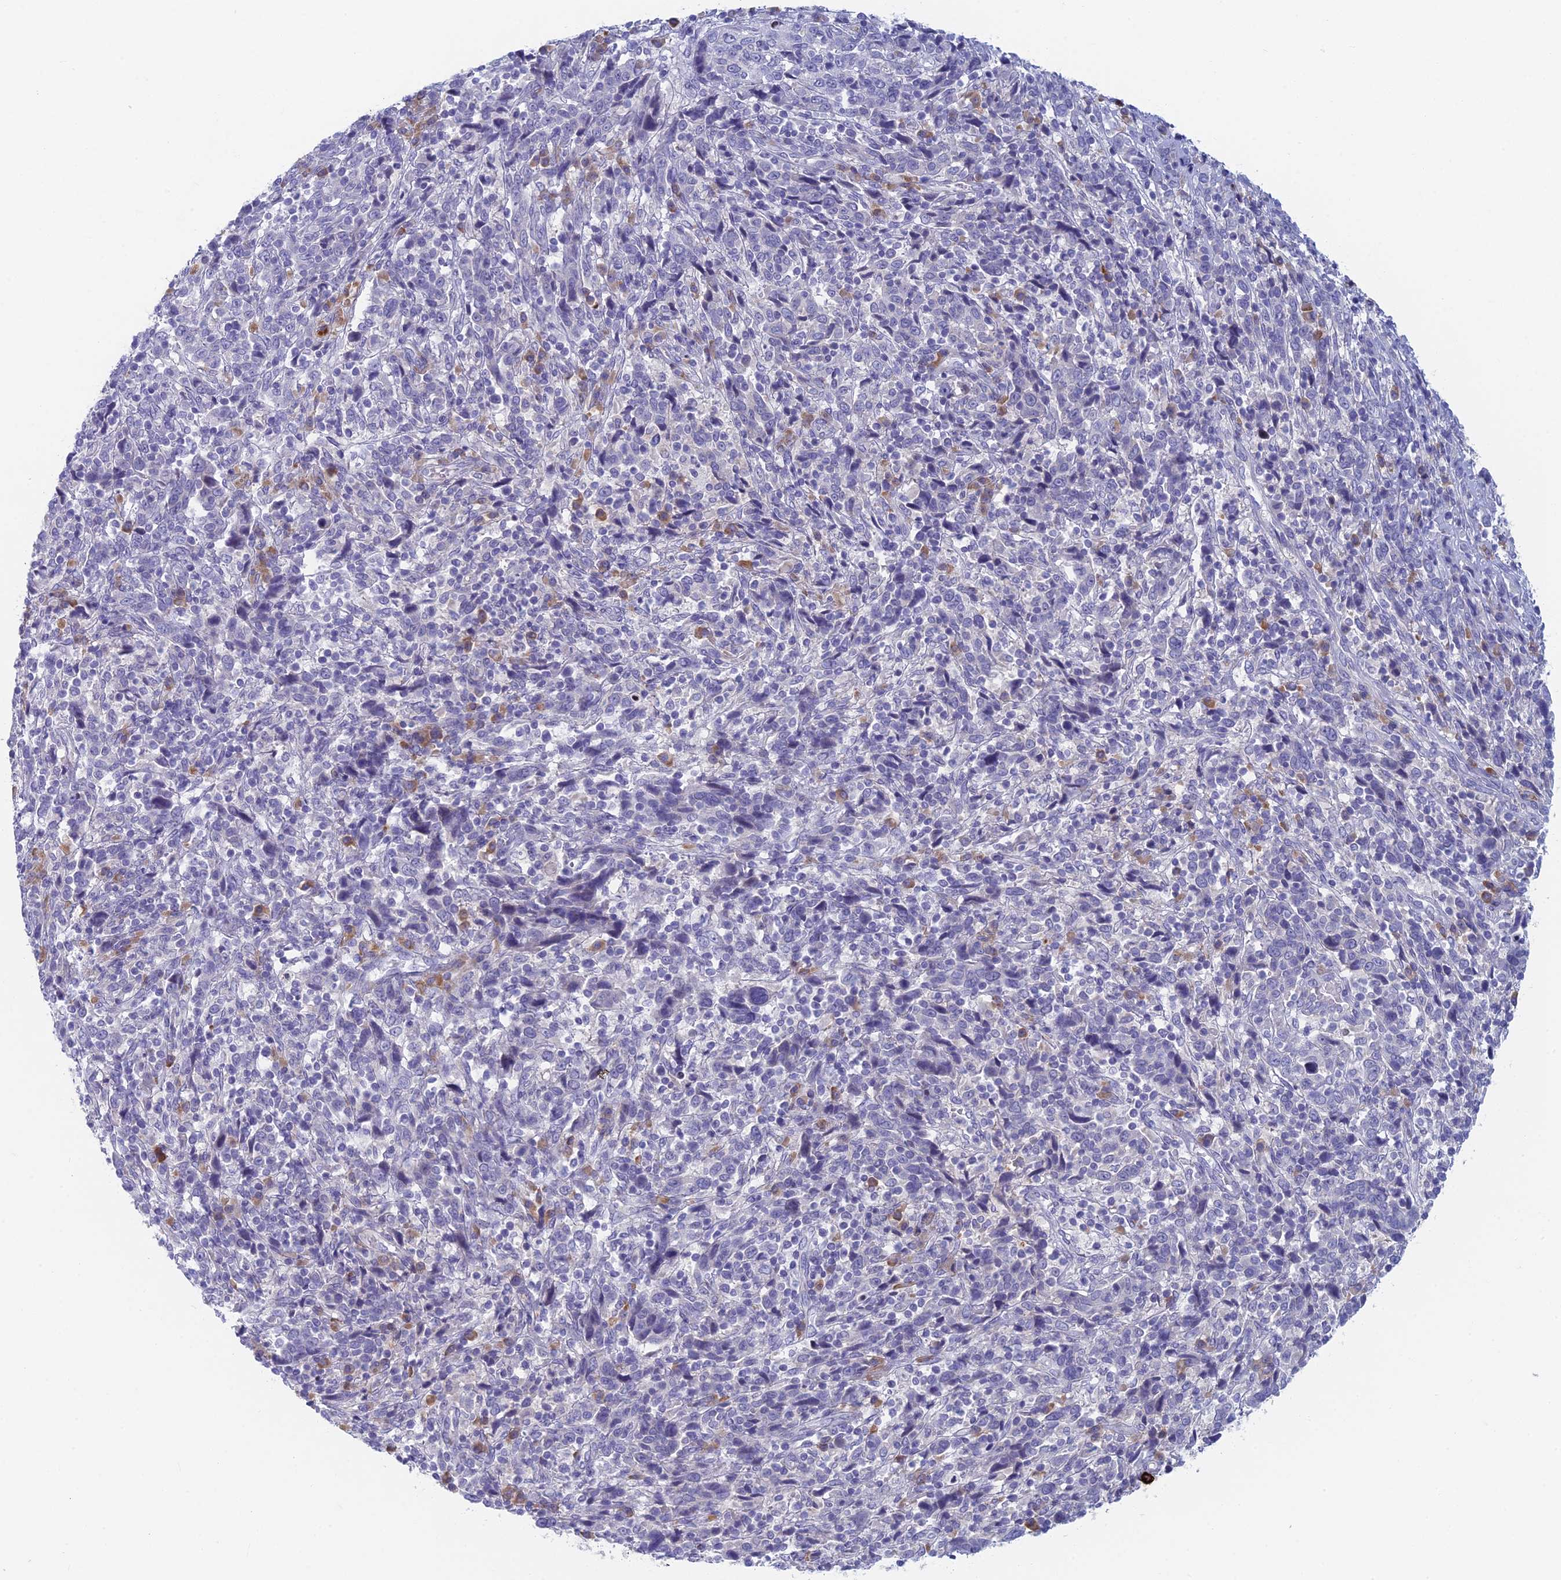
{"staining": {"intensity": "negative", "quantity": "none", "location": "none"}, "tissue": "cervical cancer", "cell_type": "Tumor cells", "image_type": "cancer", "snomed": [{"axis": "morphology", "description": "Squamous cell carcinoma, NOS"}, {"axis": "topography", "description": "Cervix"}], "caption": "Cervical cancer (squamous cell carcinoma) was stained to show a protein in brown. There is no significant expression in tumor cells.", "gene": "PPP1R26", "patient": {"sex": "female", "age": 46}}